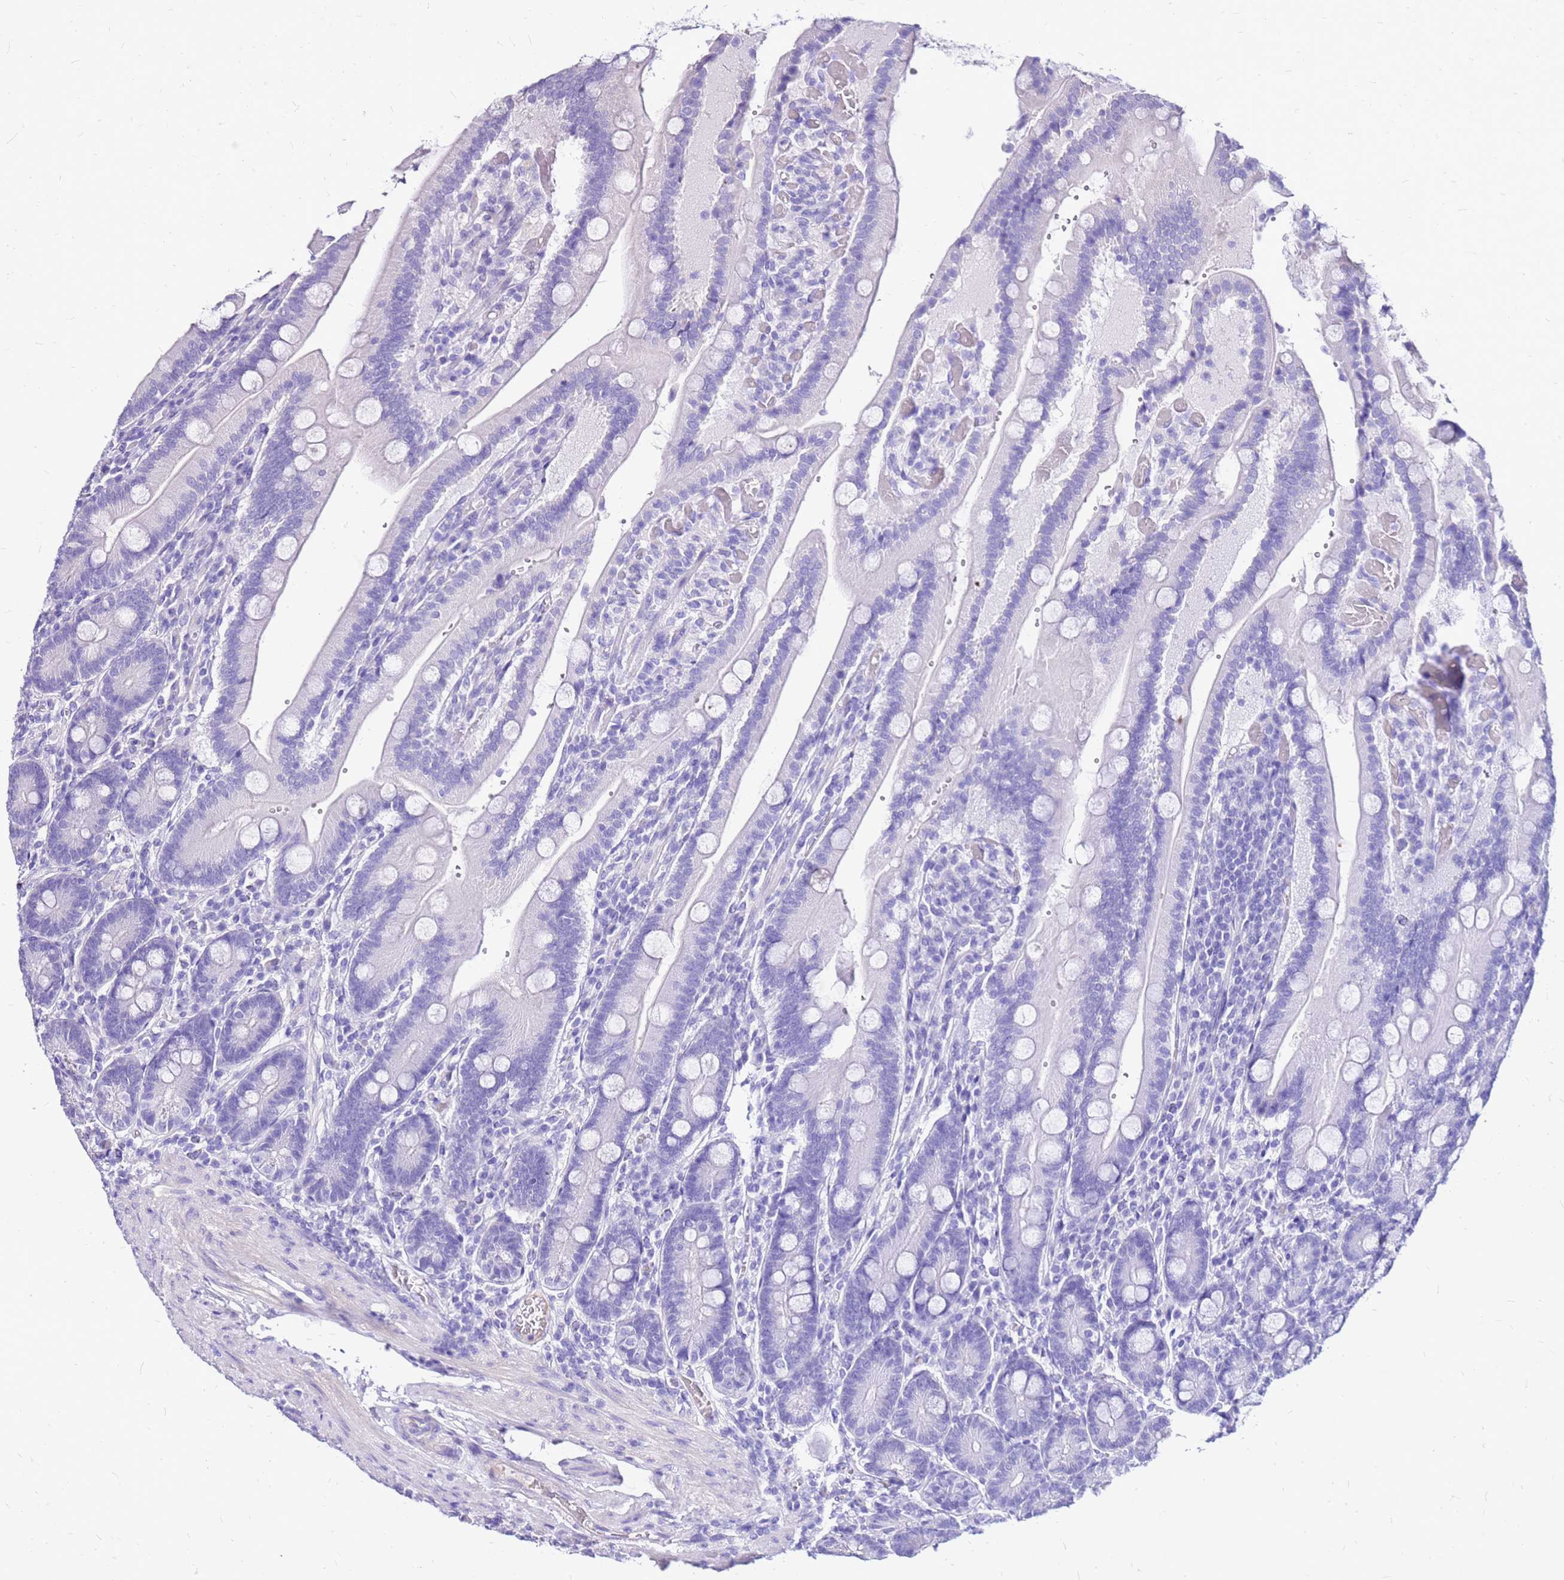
{"staining": {"intensity": "negative", "quantity": "none", "location": "none"}, "tissue": "duodenum", "cell_type": "Glandular cells", "image_type": "normal", "snomed": [{"axis": "morphology", "description": "Normal tissue, NOS"}, {"axis": "topography", "description": "Duodenum"}], "caption": "Immunohistochemistry (IHC) of unremarkable human duodenum reveals no positivity in glandular cells. Brightfield microscopy of immunohistochemistry stained with DAB (3,3'-diaminobenzidine) (brown) and hematoxylin (blue), captured at high magnification.", "gene": "DCDC2B", "patient": {"sex": "female", "age": 62}}